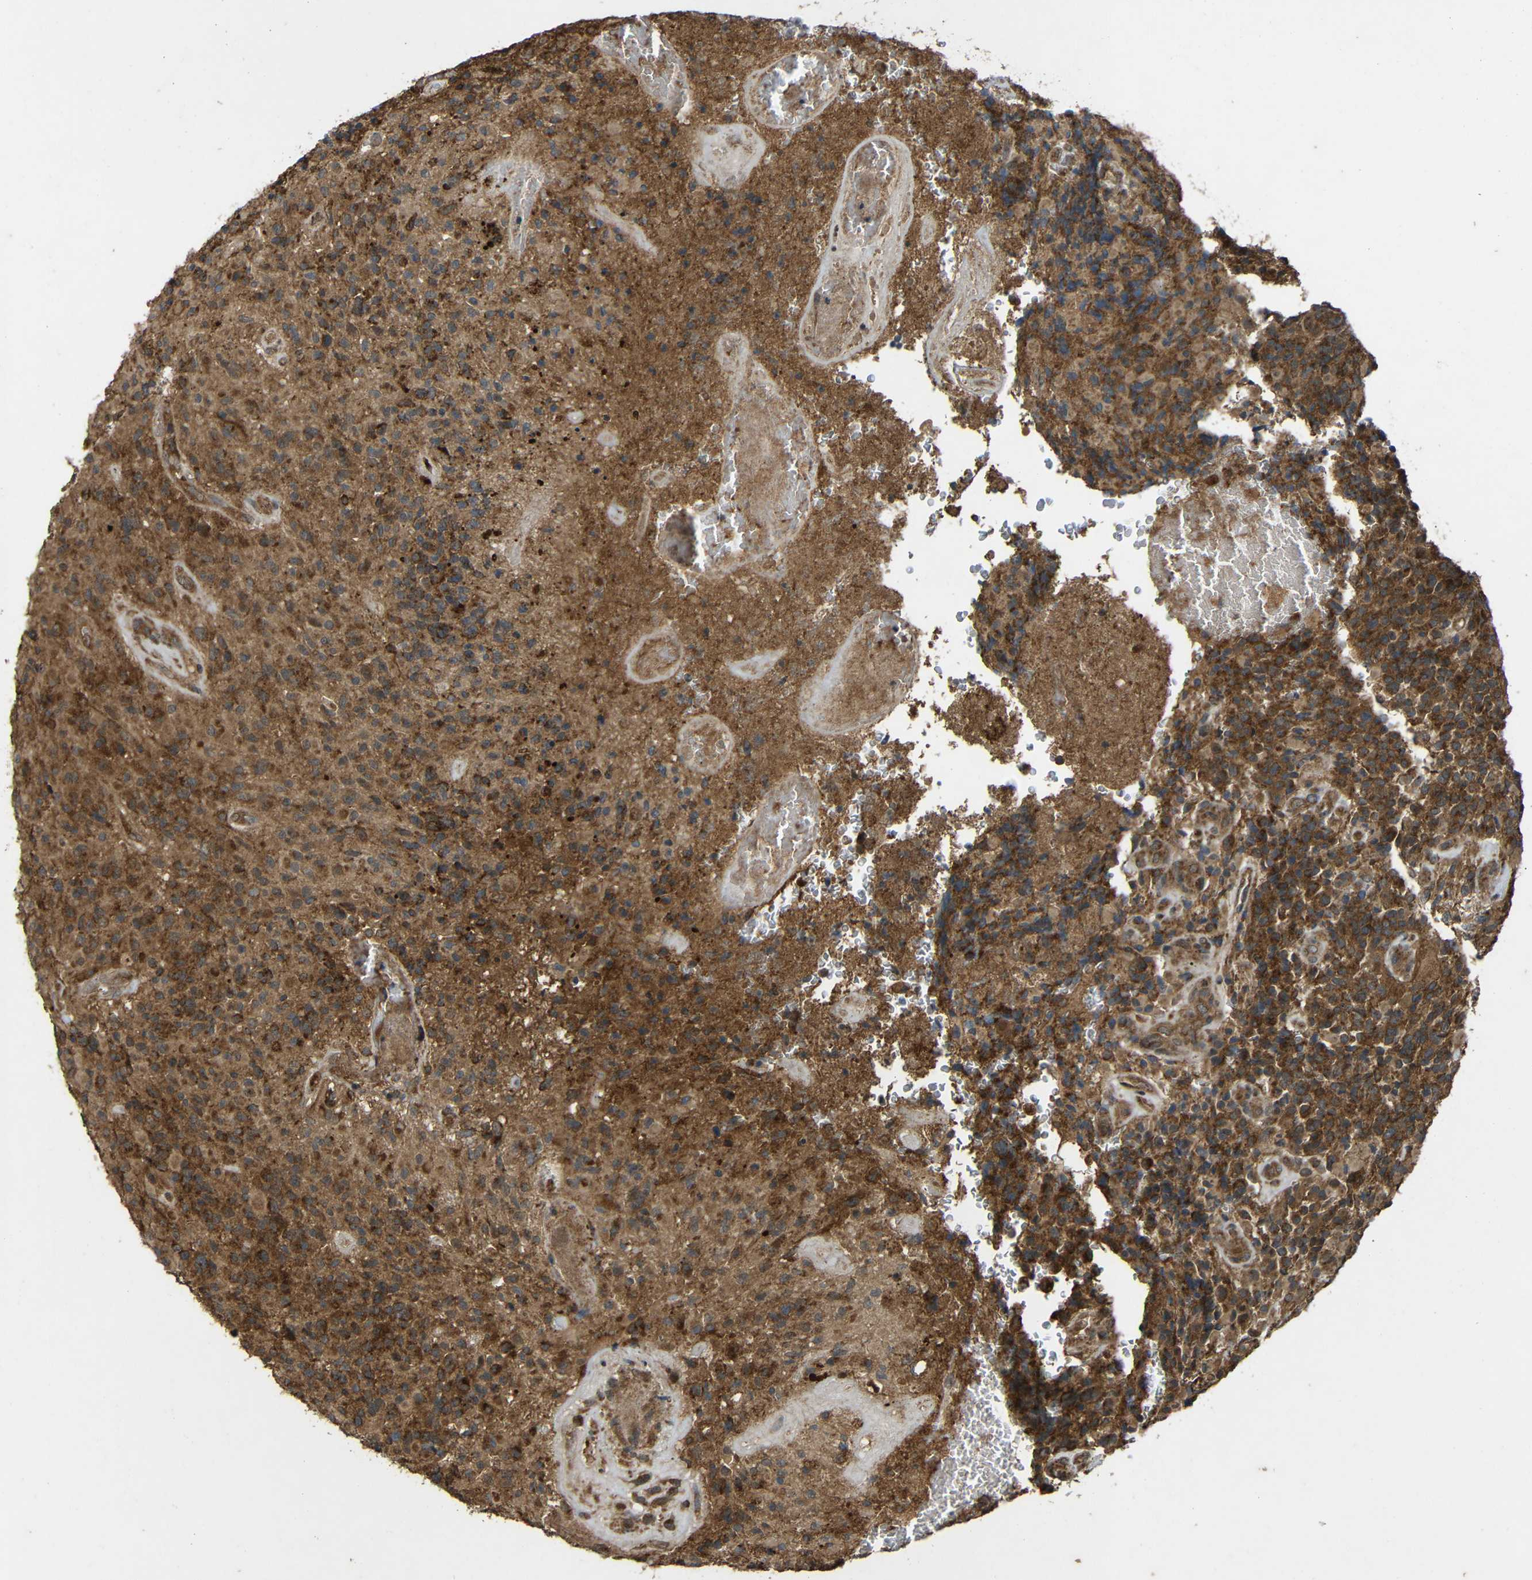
{"staining": {"intensity": "strong", "quantity": "25%-75%", "location": "cytoplasmic/membranous"}, "tissue": "glioma", "cell_type": "Tumor cells", "image_type": "cancer", "snomed": [{"axis": "morphology", "description": "Glioma, malignant, High grade"}, {"axis": "topography", "description": "Brain"}], "caption": "Strong cytoplasmic/membranous expression for a protein is appreciated in approximately 25%-75% of tumor cells of high-grade glioma (malignant) using immunohistochemistry (IHC).", "gene": "C1GALT1", "patient": {"sex": "male", "age": 71}}